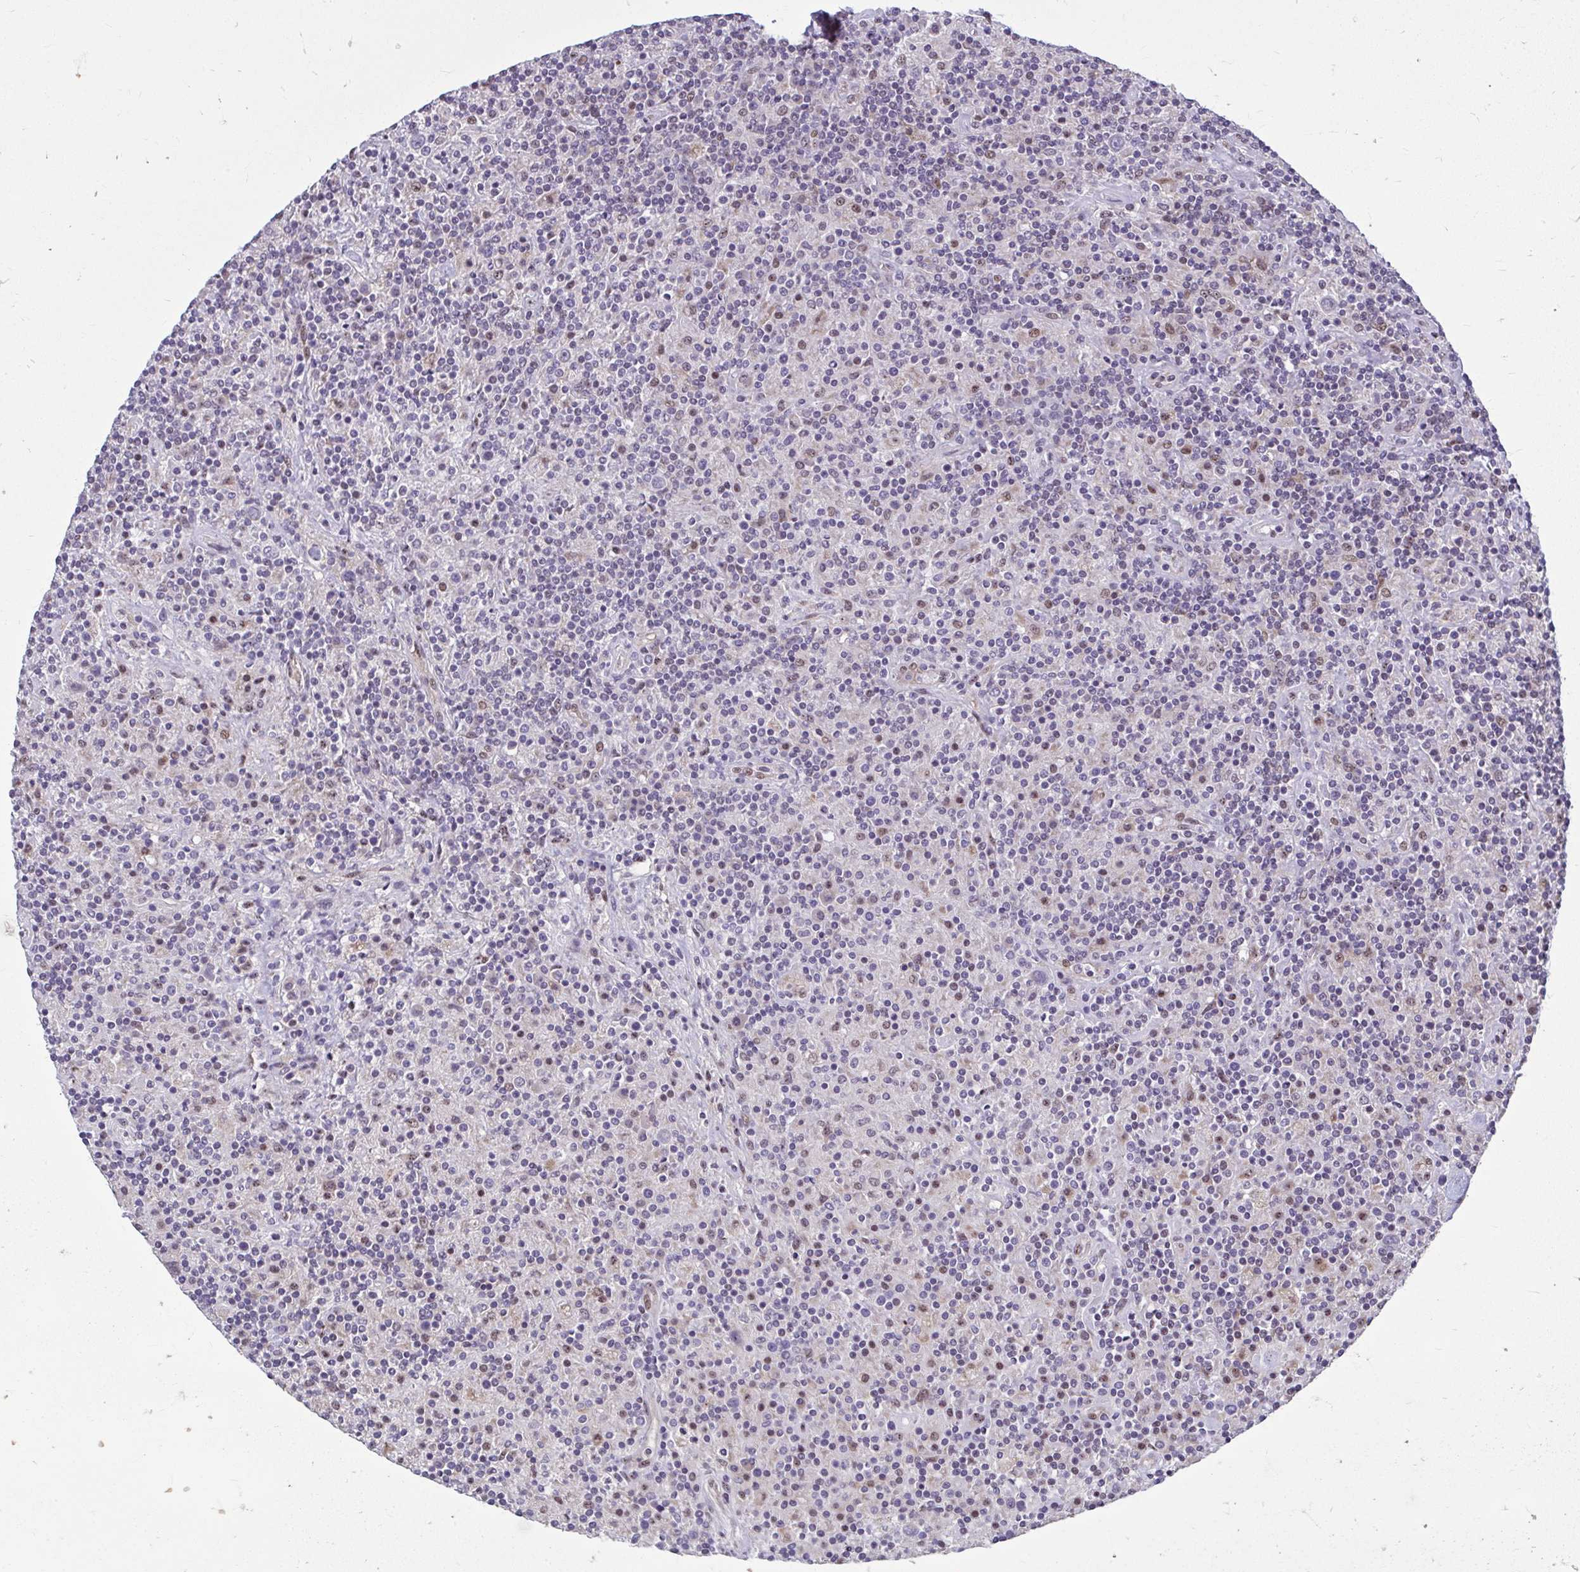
{"staining": {"intensity": "weak", "quantity": "25%-75%", "location": "nuclear"}, "tissue": "lymphoma", "cell_type": "Tumor cells", "image_type": "cancer", "snomed": [{"axis": "morphology", "description": "Hodgkin's disease, NOS"}, {"axis": "topography", "description": "Lymph node"}], "caption": "Lymphoma stained with DAB (3,3'-diaminobenzidine) immunohistochemistry (IHC) displays low levels of weak nuclear staining in approximately 25%-75% of tumor cells.", "gene": "ODF1", "patient": {"sex": "male", "age": 70}}